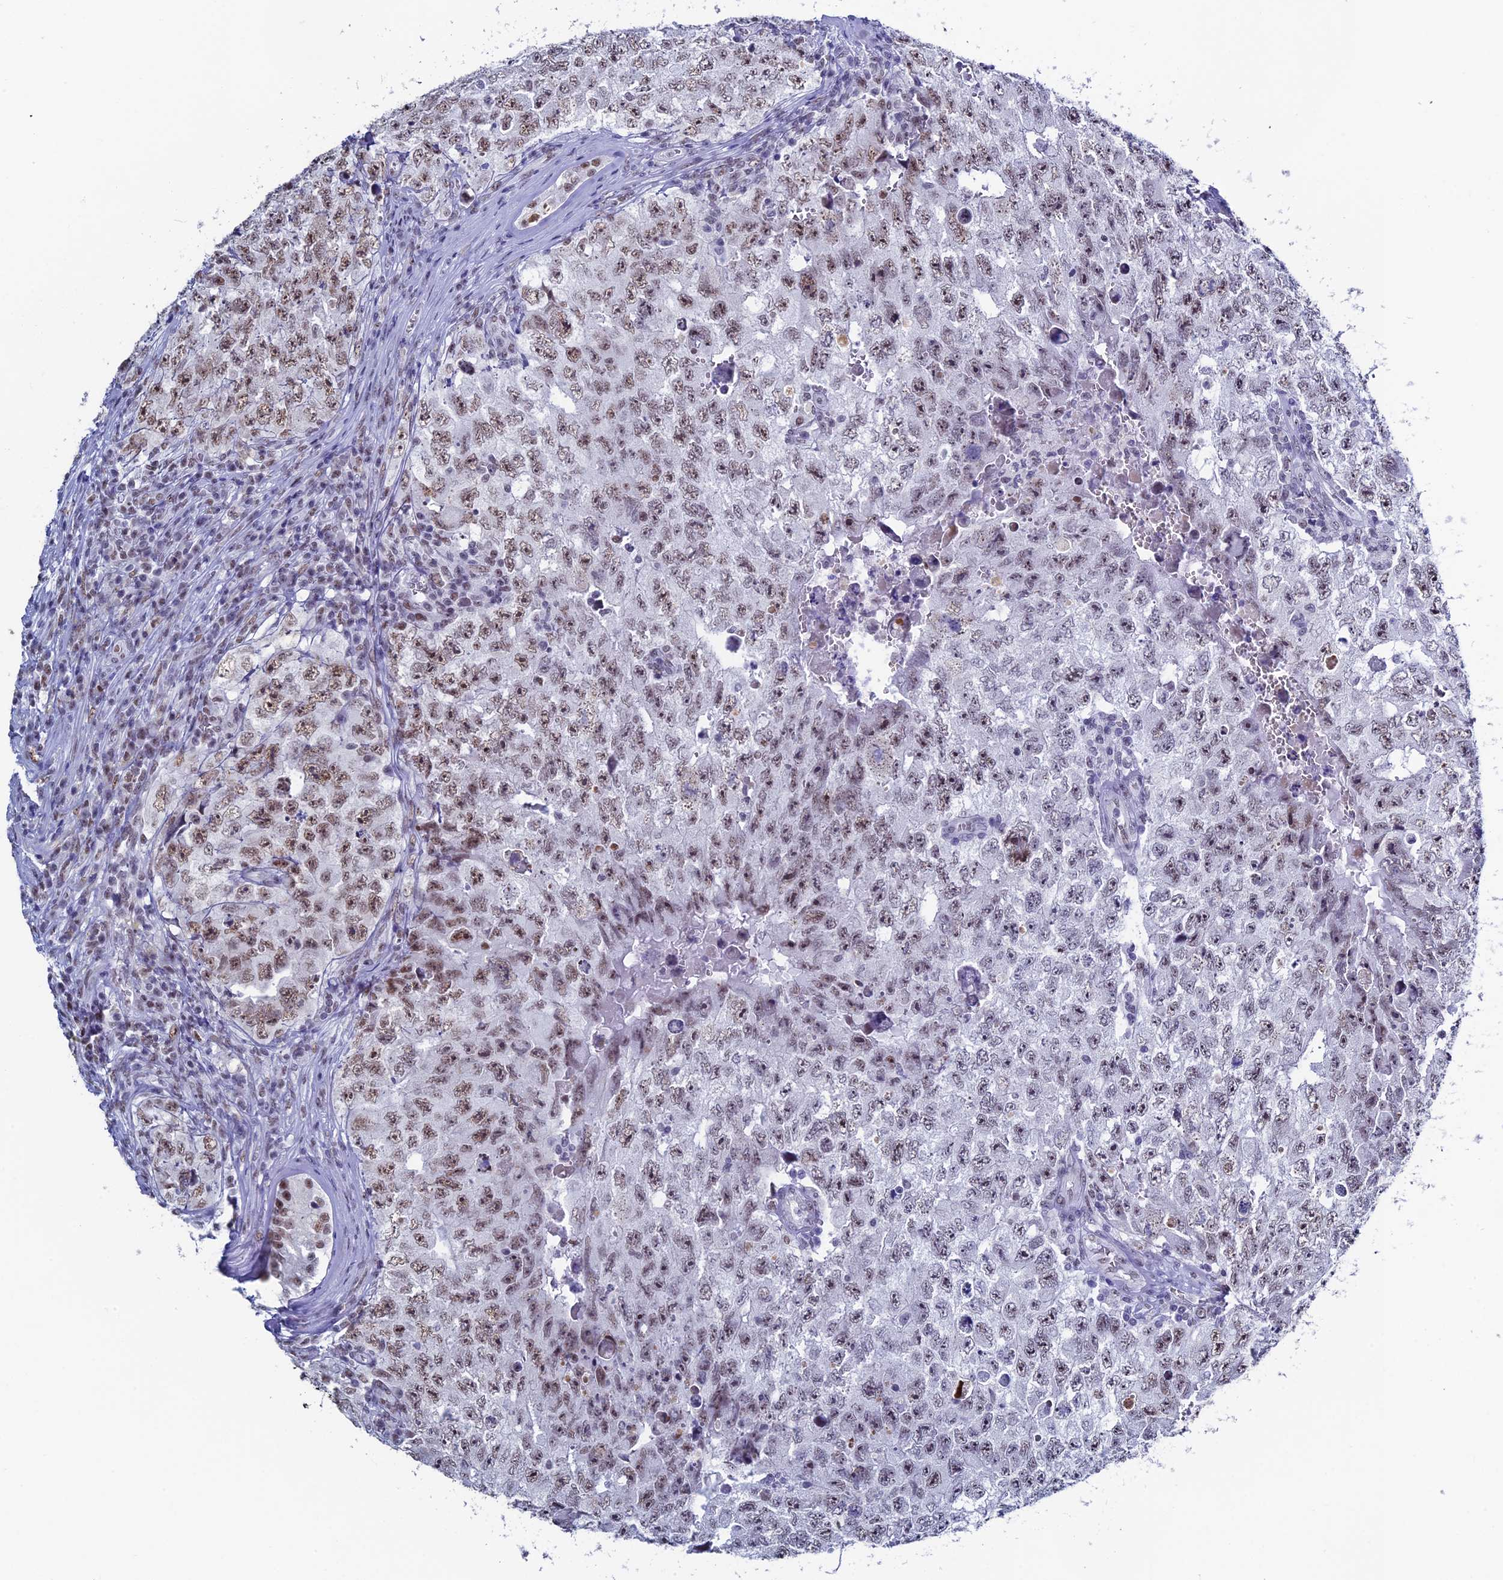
{"staining": {"intensity": "moderate", "quantity": ">75%", "location": "nuclear"}, "tissue": "testis cancer", "cell_type": "Tumor cells", "image_type": "cancer", "snomed": [{"axis": "morphology", "description": "Carcinoma, Embryonal, NOS"}, {"axis": "topography", "description": "Testis"}], "caption": "Moderate nuclear expression for a protein is identified in about >75% of tumor cells of testis cancer using immunohistochemistry.", "gene": "CD2BP2", "patient": {"sex": "male", "age": 17}}